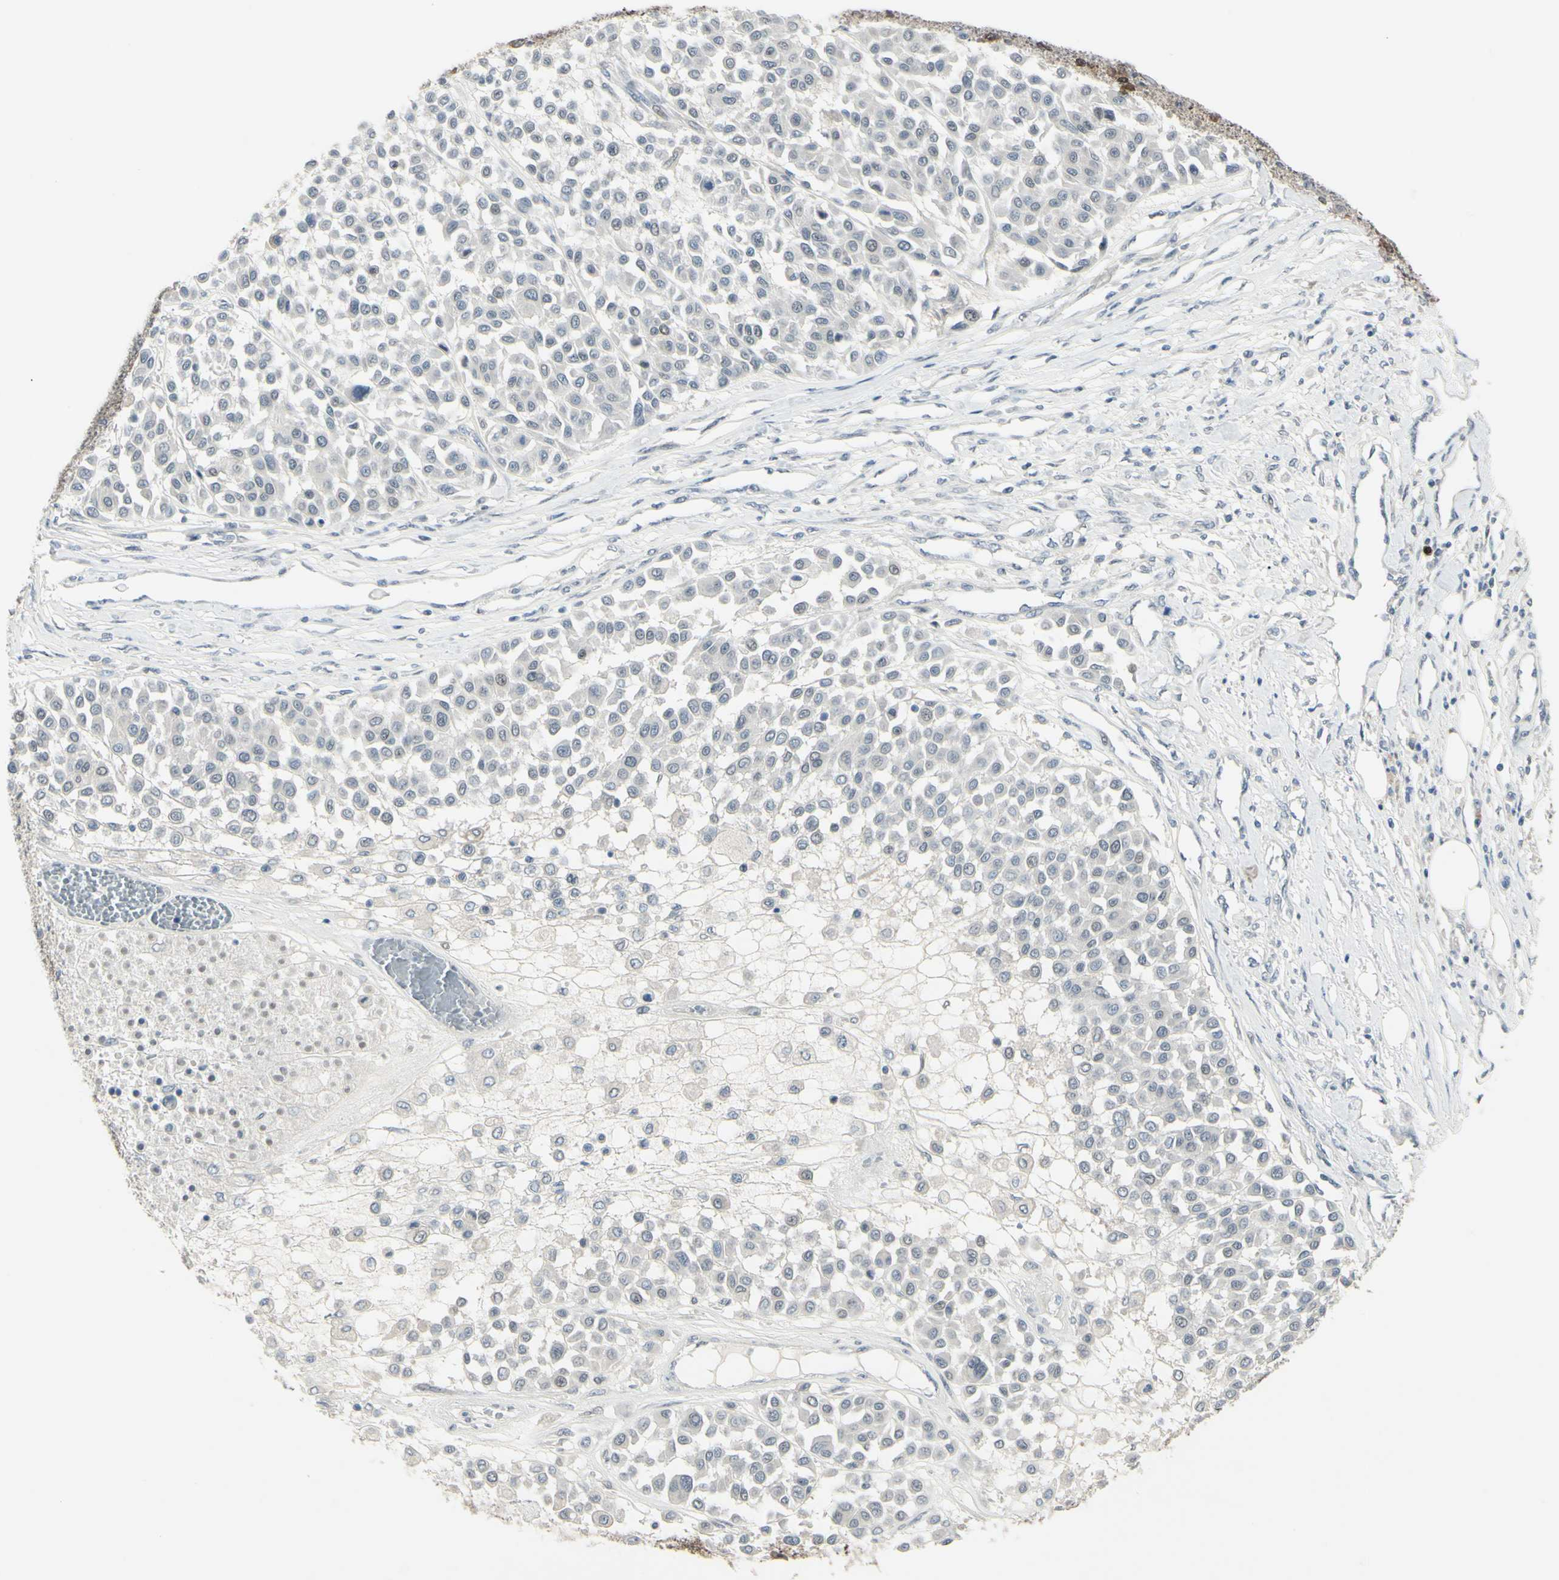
{"staining": {"intensity": "negative", "quantity": "none", "location": "none"}, "tissue": "melanoma", "cell_type": "Tumor cells", "image_type": "cancer", "snomed": [{"axis": "morphology", "description": "Malignant melanoma, Metastatic site"}, {"axis": "topography", "description": "Soft tissue"}], "caption": "There is no significant staining in tumor cells of malignant melanoma (metastatic site).", "gene": "ETNK1", "patient": {"sex": "male", "age": 41}}